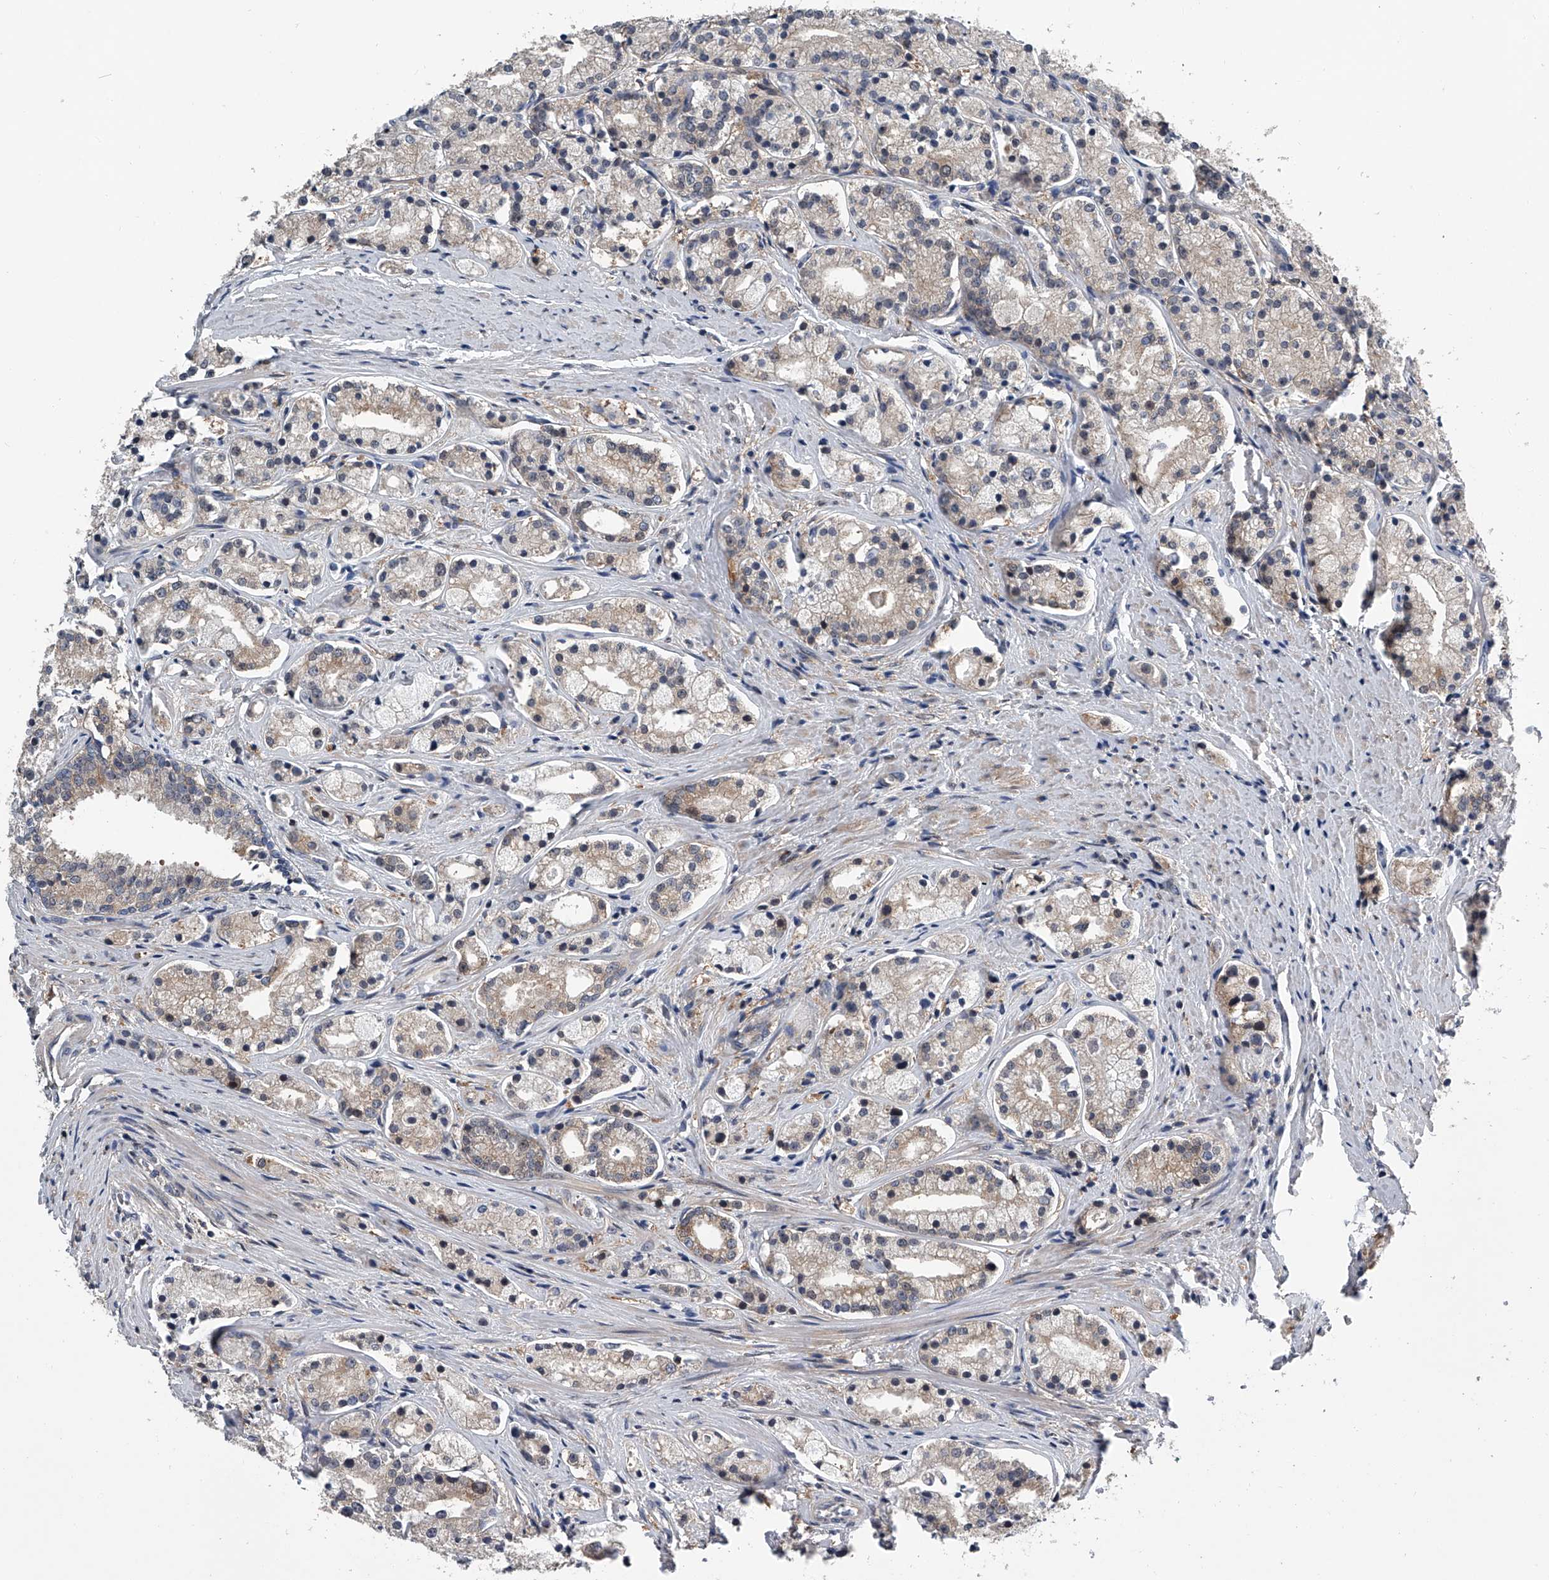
{"staining": {"intensity": "weak", "quantity": "25%-75%", "location": "cytoplasmic/membranous"}, "tissue": "prostate cancer", "cell_type": "Tumor cells", "image_type": "cancer", "snomed": [{"axis": "morphology", "description": "Adenocarcinoma, High grade"}, {"axis": "topography", "description": "Prostate"}], "caption": "Immunohistochemistry image of prostate high-grade adenocarcinoma stained for a protein (brown), which demonstrates low levels of weak cytoplasmic/membranous positivity in approximately 25%-75% of tumor cells.", "gene": "PPP2R5D", "patient": {"sex": "male", "age": 69}}